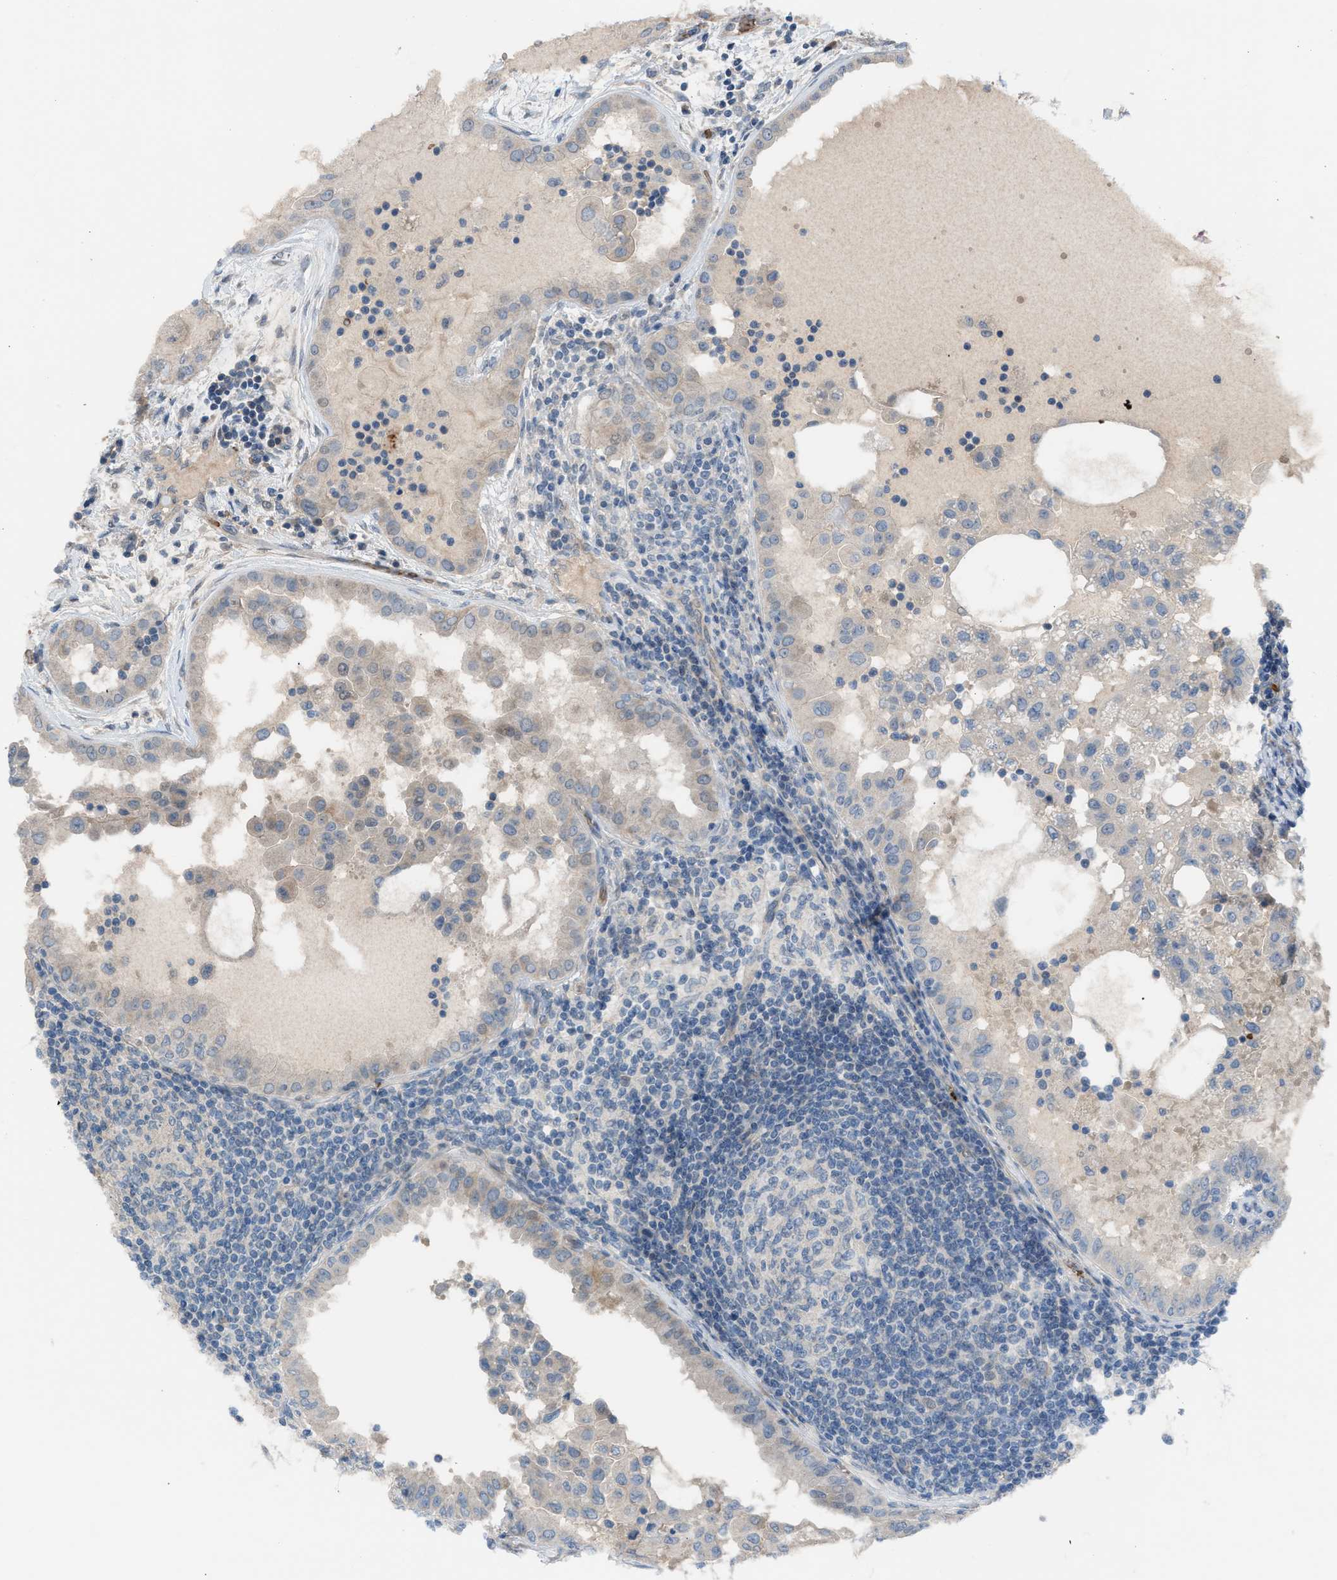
{"staining": {"intensity": "weak", "quantity": "<25%", "location": "cytoplasmic/membranous"}, "tissue": "thyroid cancer", "cell_type": "Tumor cells", "image_type": "cancer", "snomed": [{"axis": "morphology", "description": "Papillary adenocarcinoma, NOS"}, {"axis": "topography", "description": "Thyroid gland"}], "caption": "Thyroid papillary adenocarcinoma was stained to show a protein in brown. There is no significant expression in tumor cells.", "gene": "CFAP77", "patient": {"sex": "male", "age": 33}}